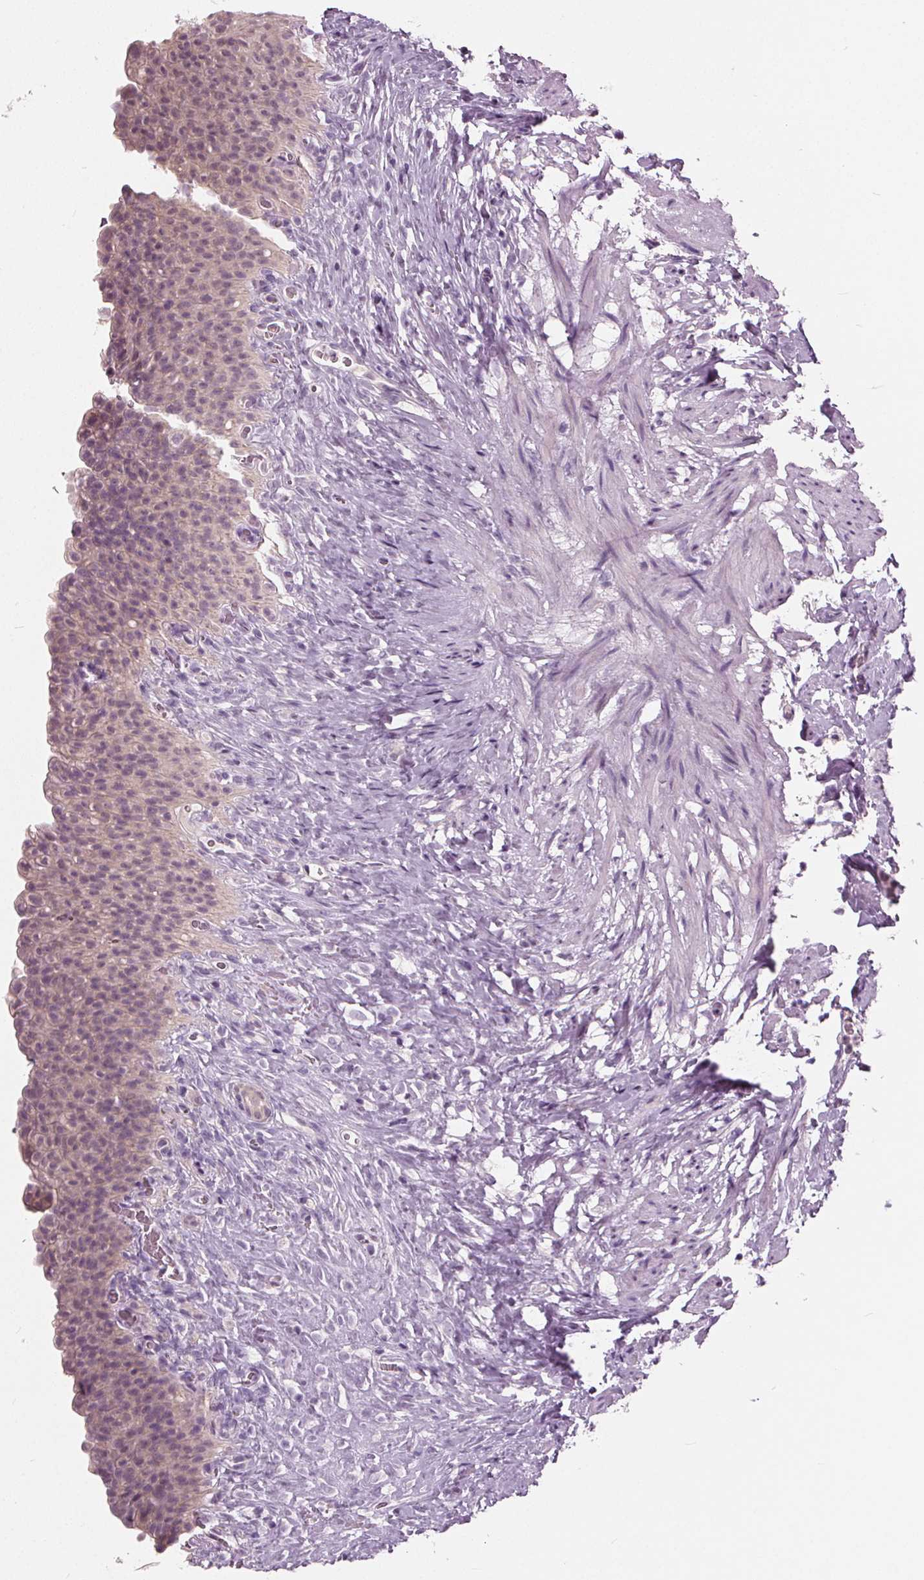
{"staining": {"intensity": "negative", "quantity": "none", "location": "none"}, "tissue": "urinary bladder", "cell_type": "Urothelial cells", "image_type": "normal", "snomed": [{"axis": "morphology", "description": "Normal tissue, NOS"}, {"axis": "topography", "description": "Urinary bladder"}, {"axis": "topography", "description": "Prostate"}], "caption": "Urothelial cells are negative for protein expression in benign human urinary bladder. Nuclei are stained in blue.", "gene": "TKFC", "patient": {"sex": "male", "age": 76}}